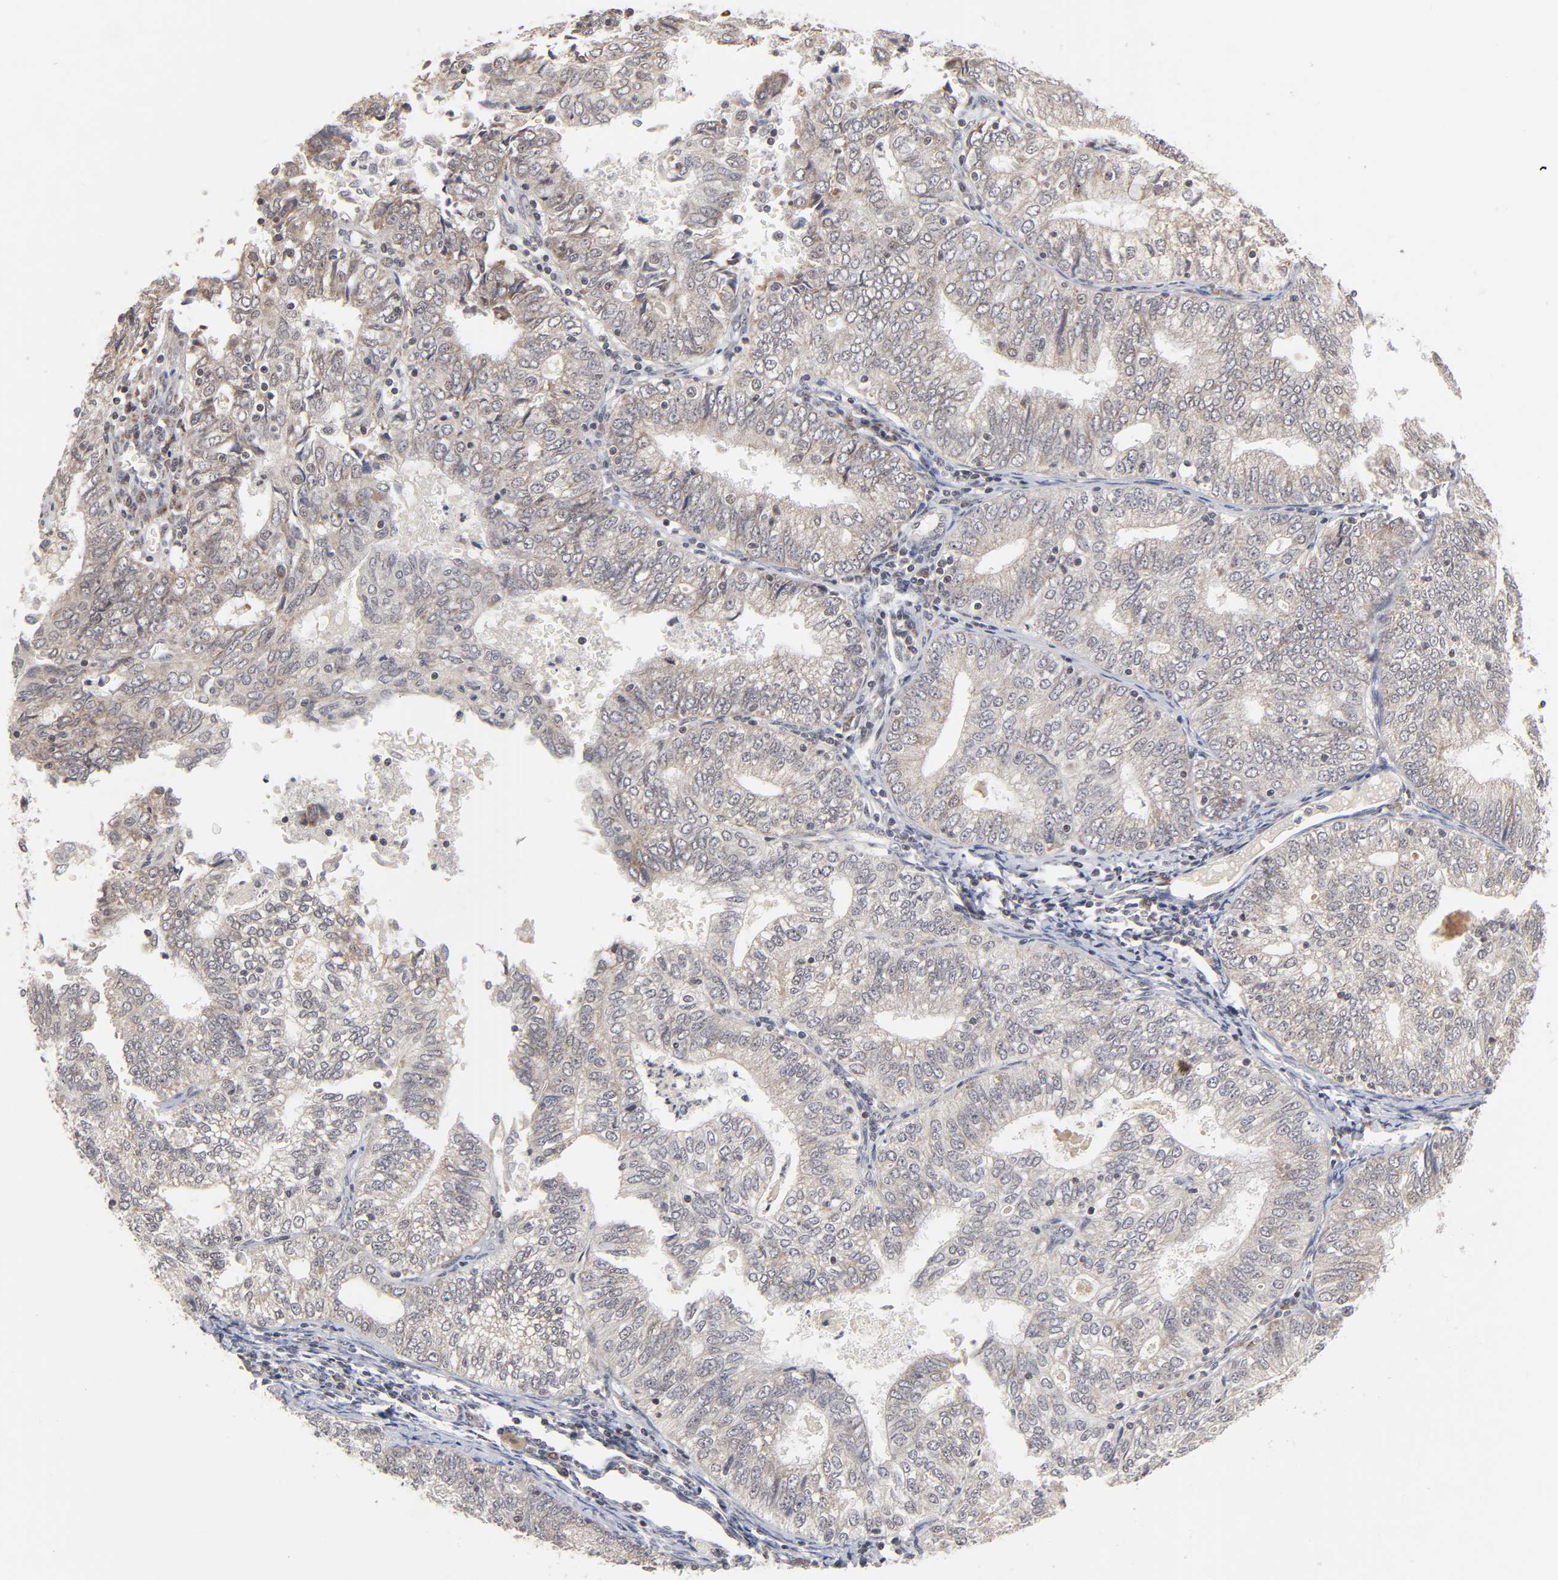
{"staining": {"intensity": "weak", "quantity": ">75%", "location": "cytoplasmic/membranous,nuclear"}, "tissue": "endometrial cancer", "cell_type": "Tumor cells", "image_type": "cancer", "snomed": [{"axis": "morphology", "description": "Adenocarcinoma, NOS"}, {"axis": "topography", "description": "Endometrium"}], "caption": "Endometrial cancer (adenocarcinoma) was stained to show a protein in brown. There is low levels of weak cytoplasmic/membranous and nuclear staining in approximately >75% of tumor cells.", "gene": "AUH", "patient": {"sex": "female", "age": 69}}